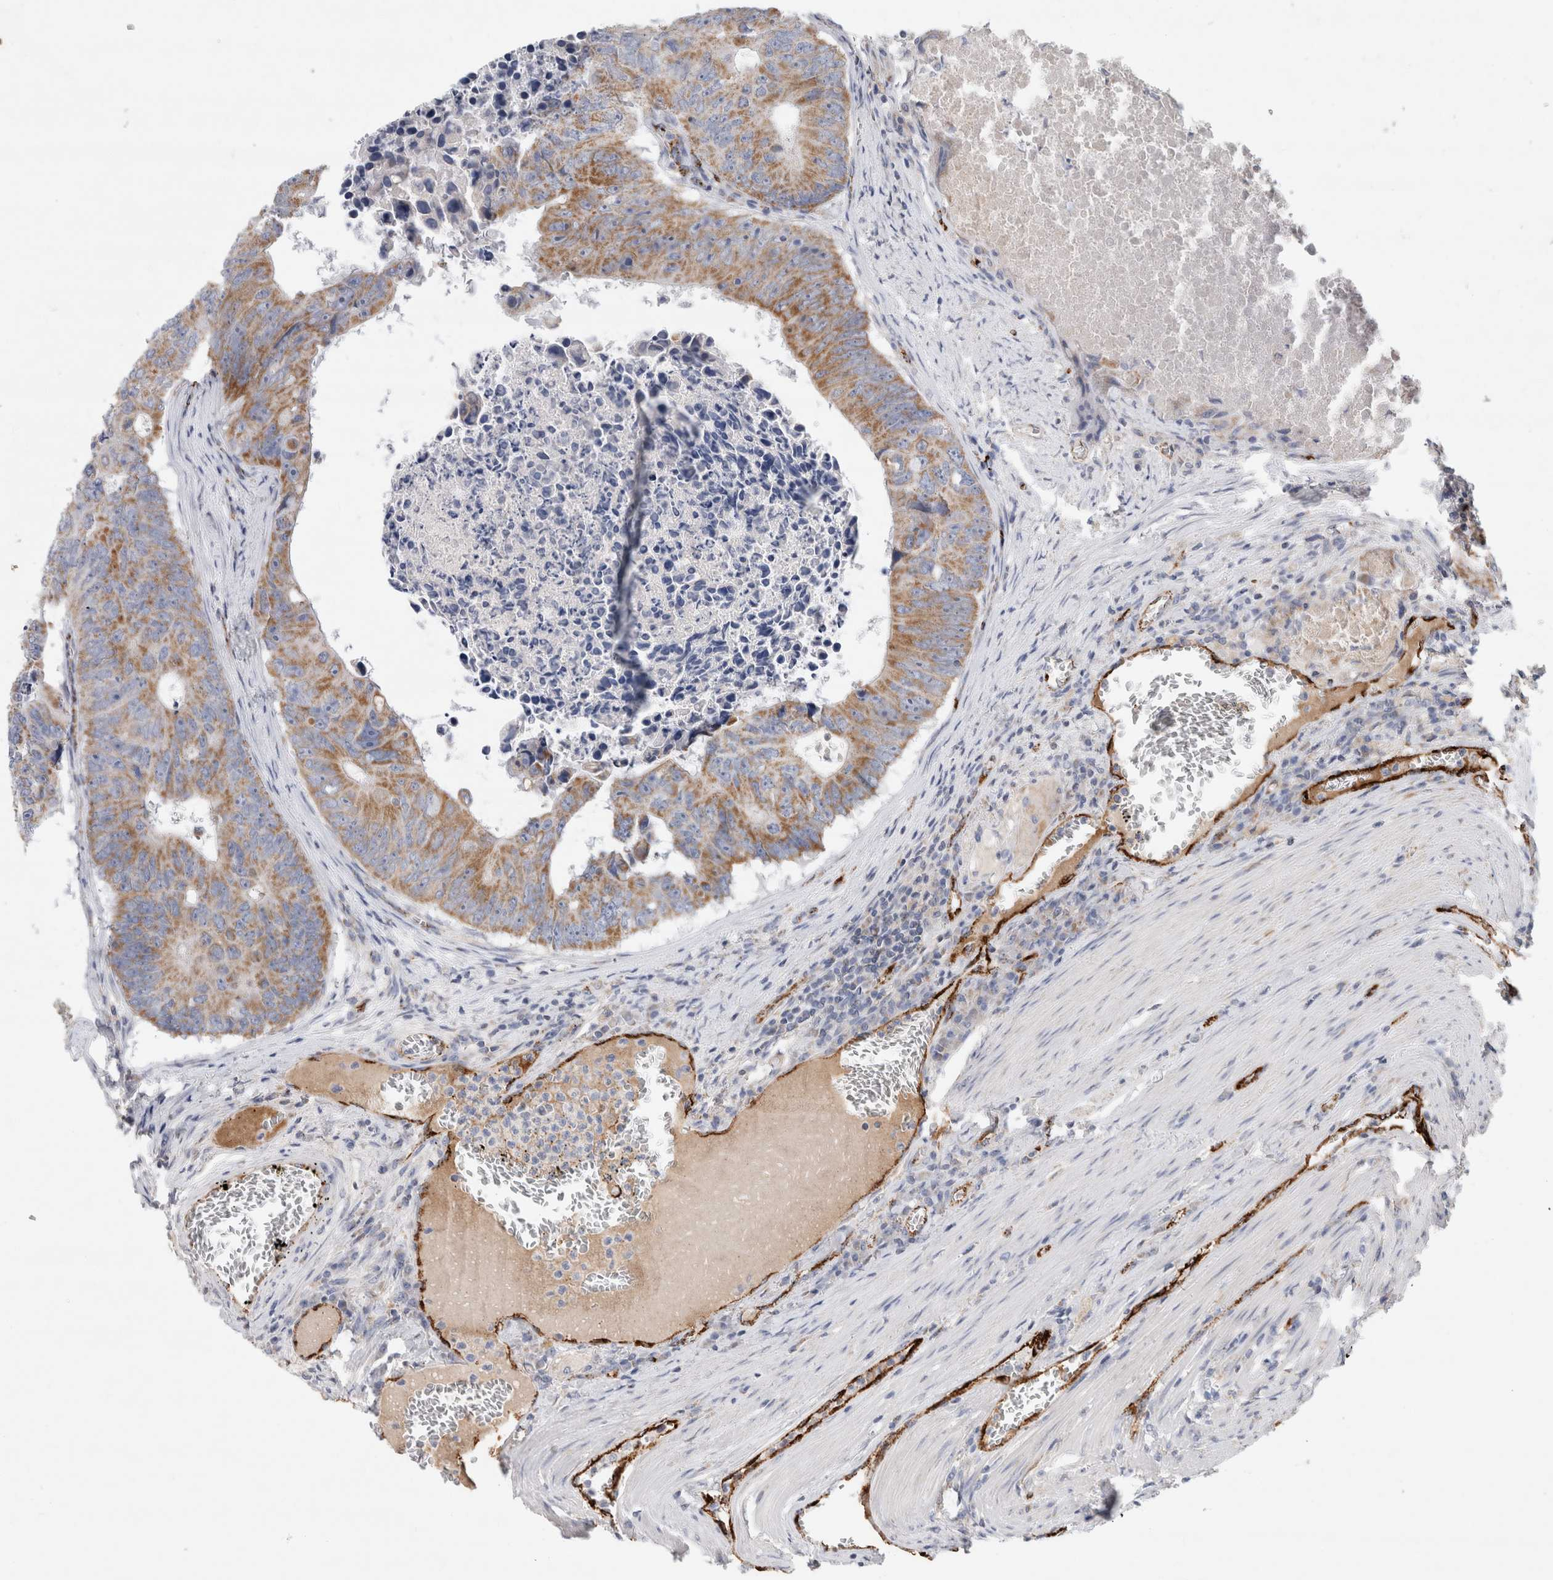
{"staining": {"intensity": "moderate", "quantity": ">75%", "location": "cytoplasmic/membranous"}, "tissue": "colorectal cancer", "cell_type": "Tumor cells", "image_type": "cancer", "snomed": [{"axis": "morphology", "description": "Adenocarcinoma, NOS"}, {"axis": "topography", "description": "Colon"}], "caption": "Moderate cytoplasmic/membranous expression for a protein is present in about >75% of tumor cells of colorectal adenocarcinoma using immunohistochemistry (IHC).", "gene": "IARS2", "patient": {"sex": "male", "age": 87}}